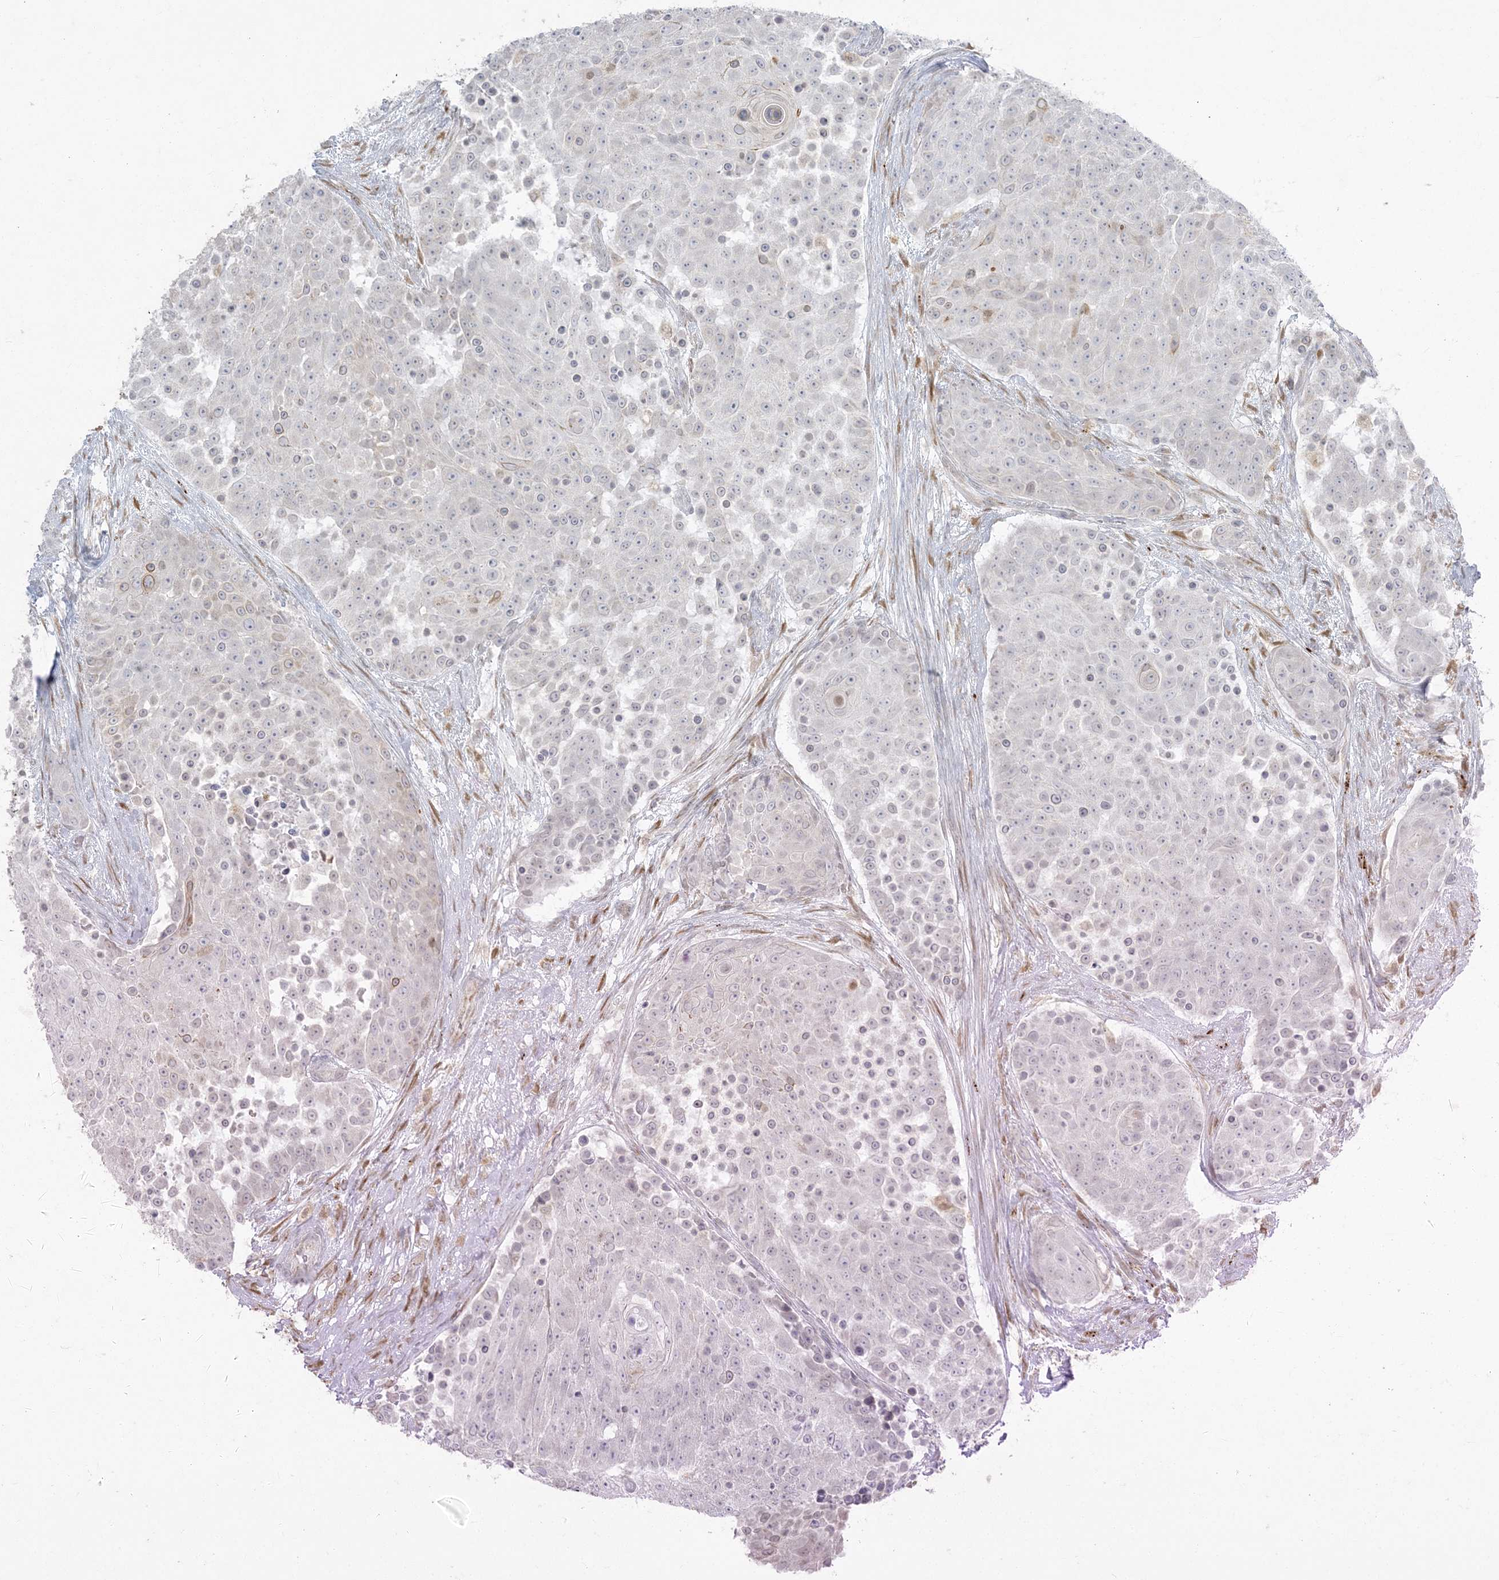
{"staining": {"intensity": "negative", "quantity": "none", "location": "none"}, "tissue": "urothelial cancer", "cell_type": "Tumor cells", "image_type": "cancer", "snomed": [{"axis": "morphology", "description": "Urothelial carcinoma, High grade"}, {"axis": "topography", "description": "Urinary bladder"}], "caption": "Tumor cells show no significant protein staining in urothelial carcinoma (high-grade).", "gene": "ZC3H6", "patient": {"sex": "female", "age": 63}}